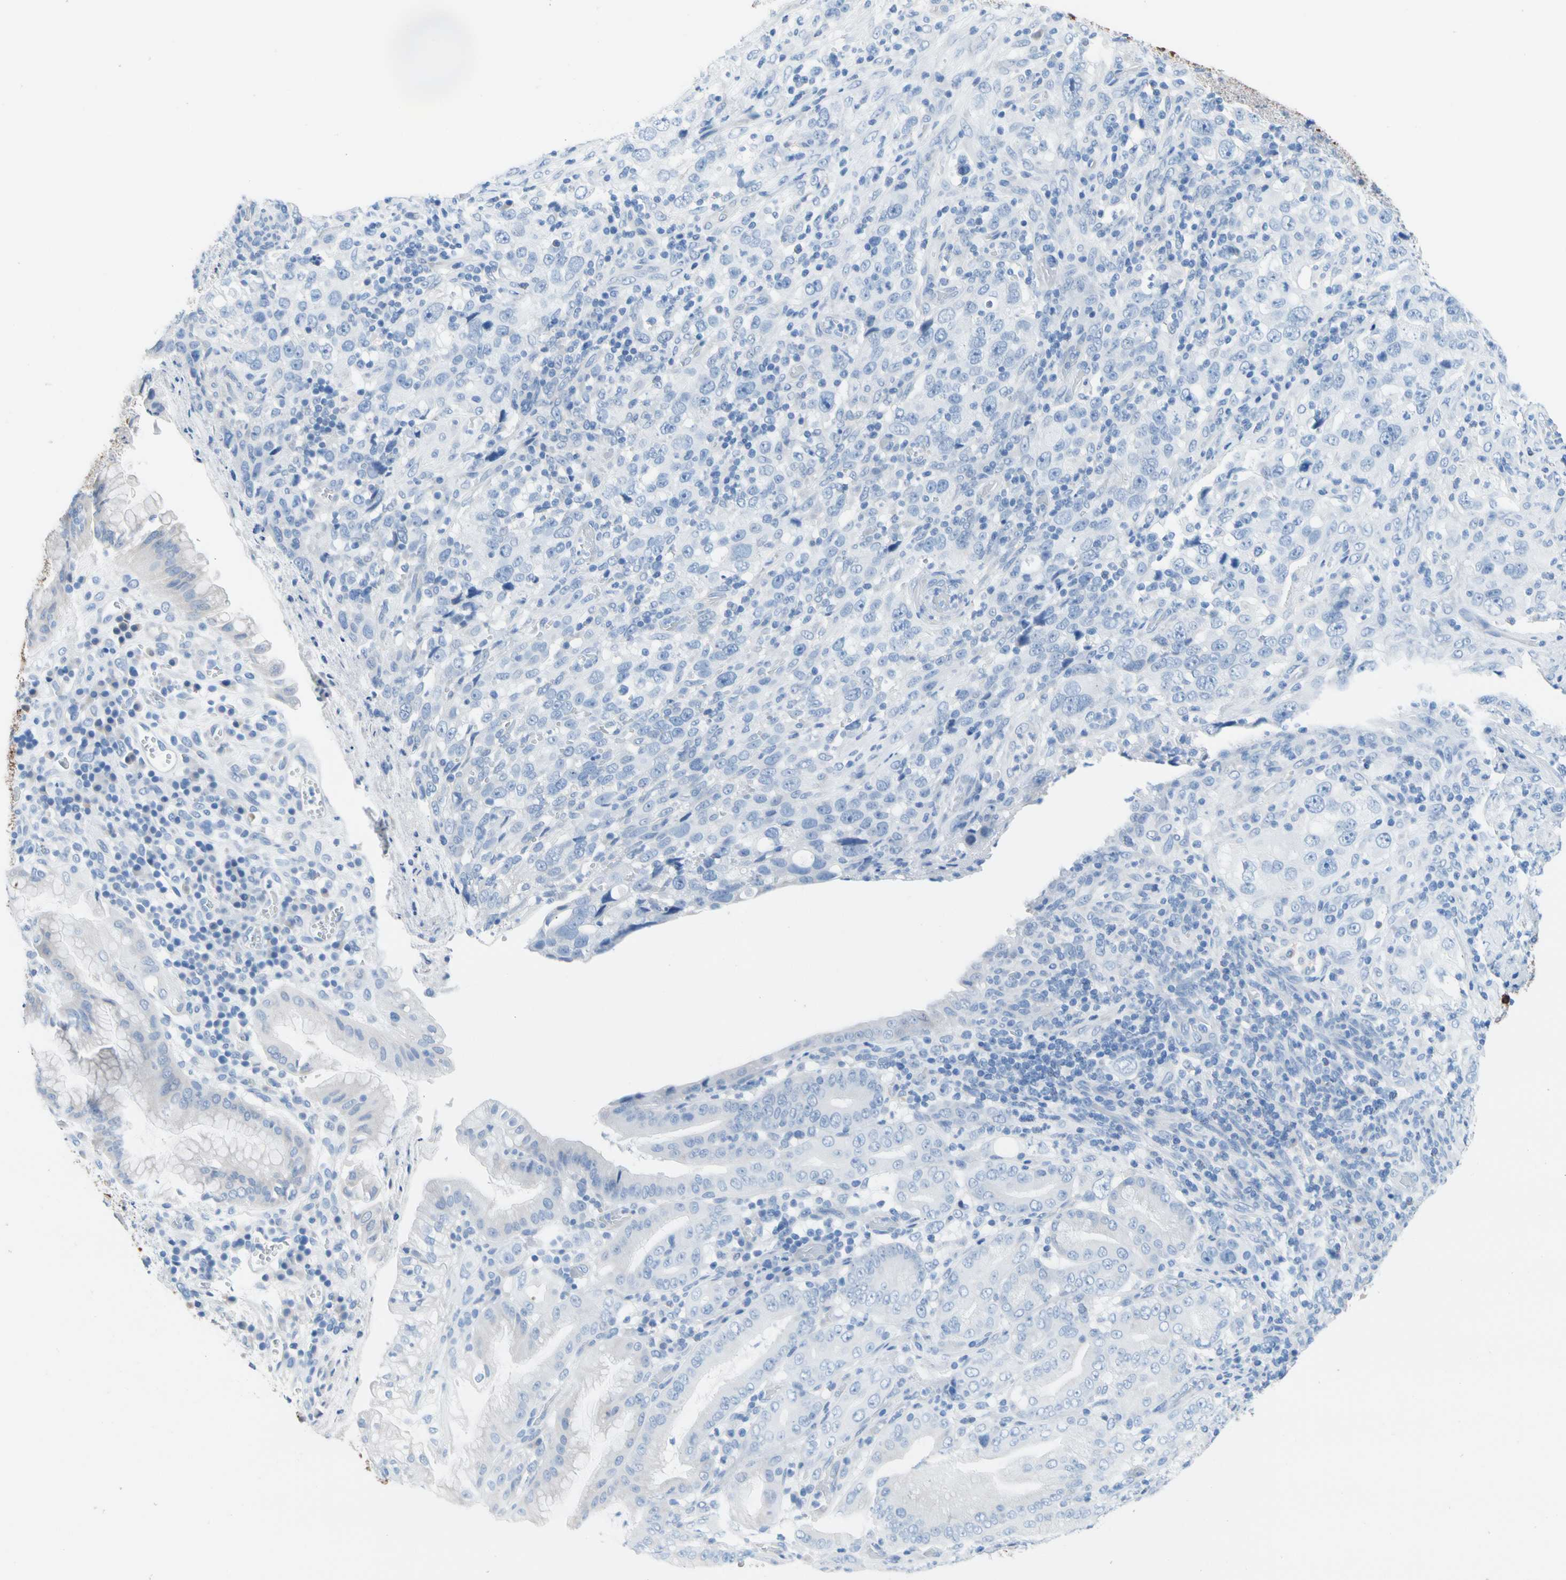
{"staining": {"intensity": "negative", "quantity": "none", "location": "none"}, "tissue": "stomach cancer", "cell_type": "Tumor cells", "image_type": "cancer", "snomed": [{"axis": "morphology", "description": "Normal tissue, NOS"}, {"axis": "morphology", "description": "Adenocarcinoma, NOS"}, {"axis": "topography", "description": "Stomach"}], "caption": "An immunohistochemistry photomicrograph of stomach adenocarcinoma is shown. There is no staining in tumor cells of stomach adenocarcinoma.", "gene": "CEL", "patient": {"sex": "male", "age": 48}}